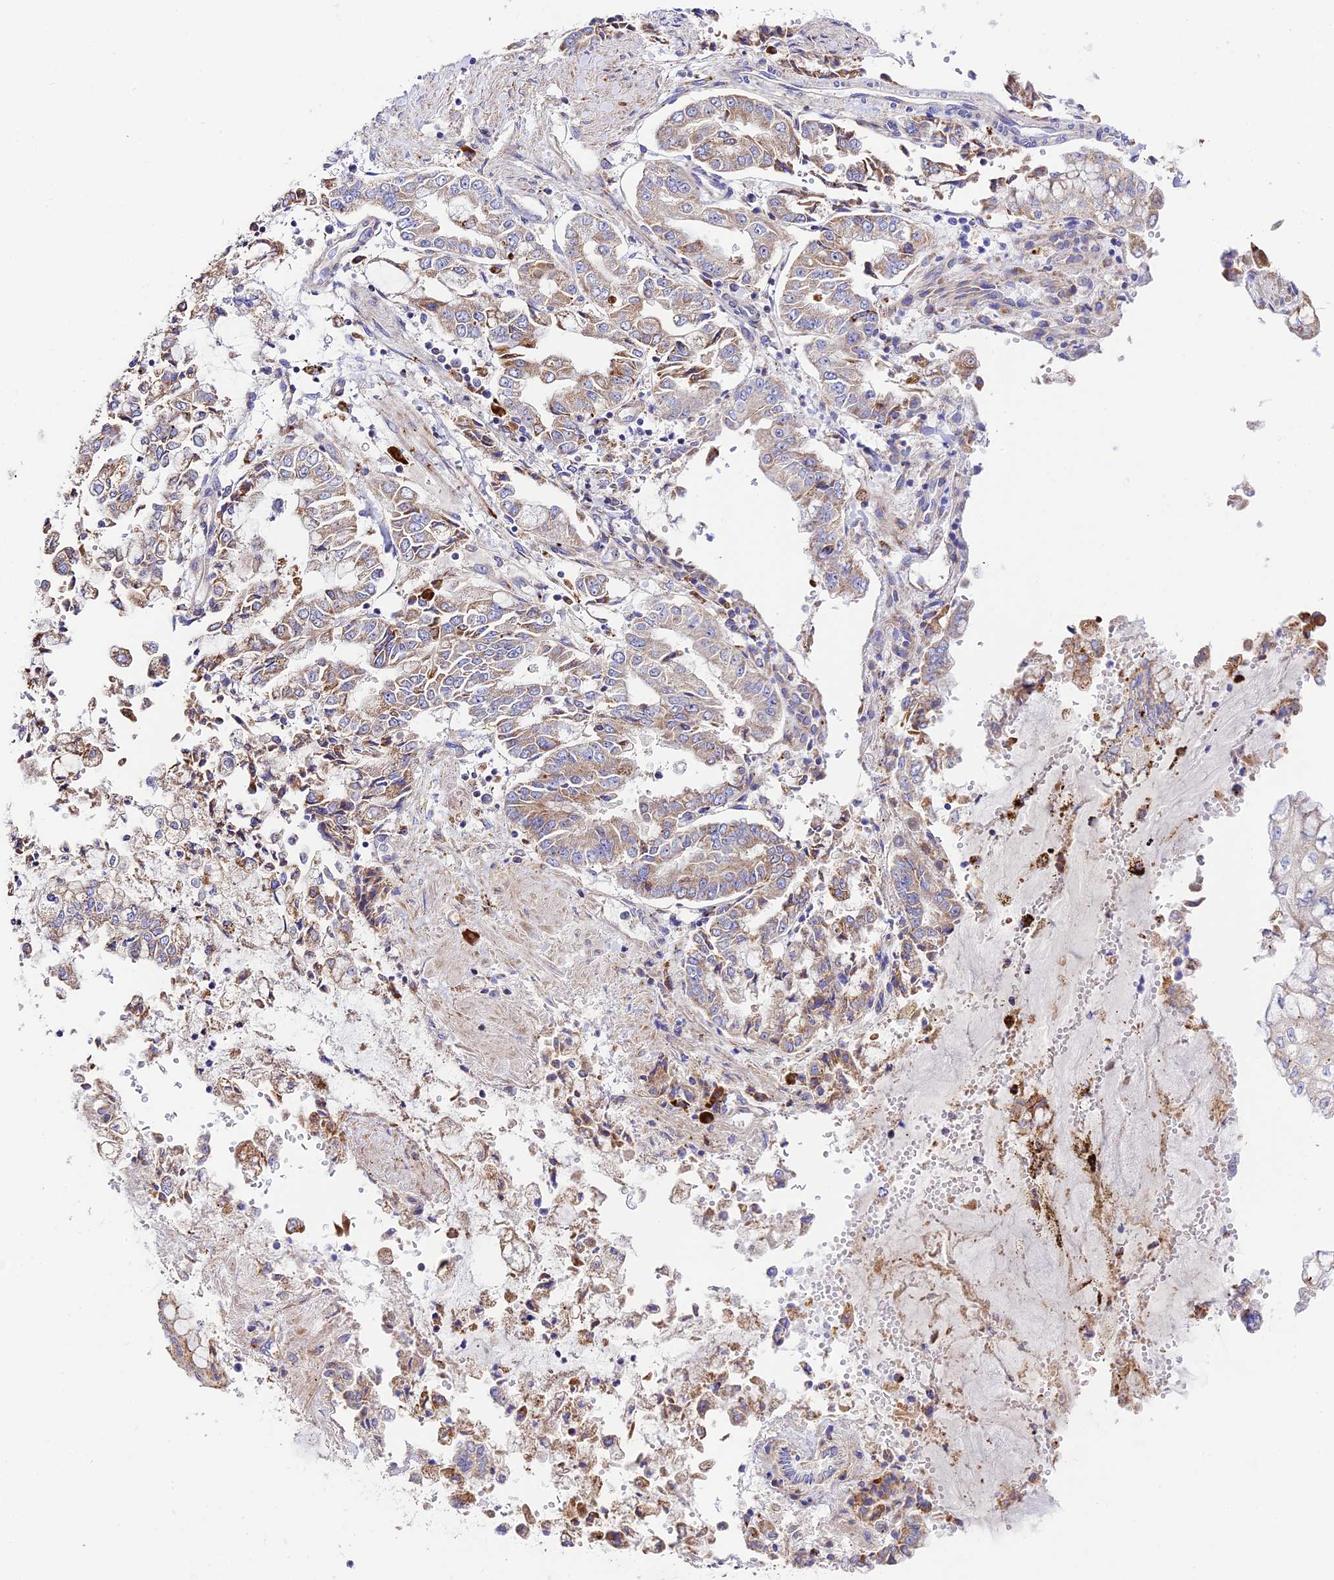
{"staining": {"intensity": "moderate", "quantity": "25%-75%", "location": "cytoplasmic/membranous"}, "tissue": "stomach cancer", "cell_type": "Tumor cells", "image_type": "cancer", "snomed": [{"axis": "morphology", "description": "Adenocarcinoma, NOS"}, {"axis": "topography", "description": "Stomach"}], "caption": "Immunohistochemical staining of stomach adenocarcinoma shows moderate cytoplasmic/membranous protein positivity in approximately 25%-75% of tumor cells.", "gene": "VPS13C", "patient": {"sex": "male", "age": 76}}